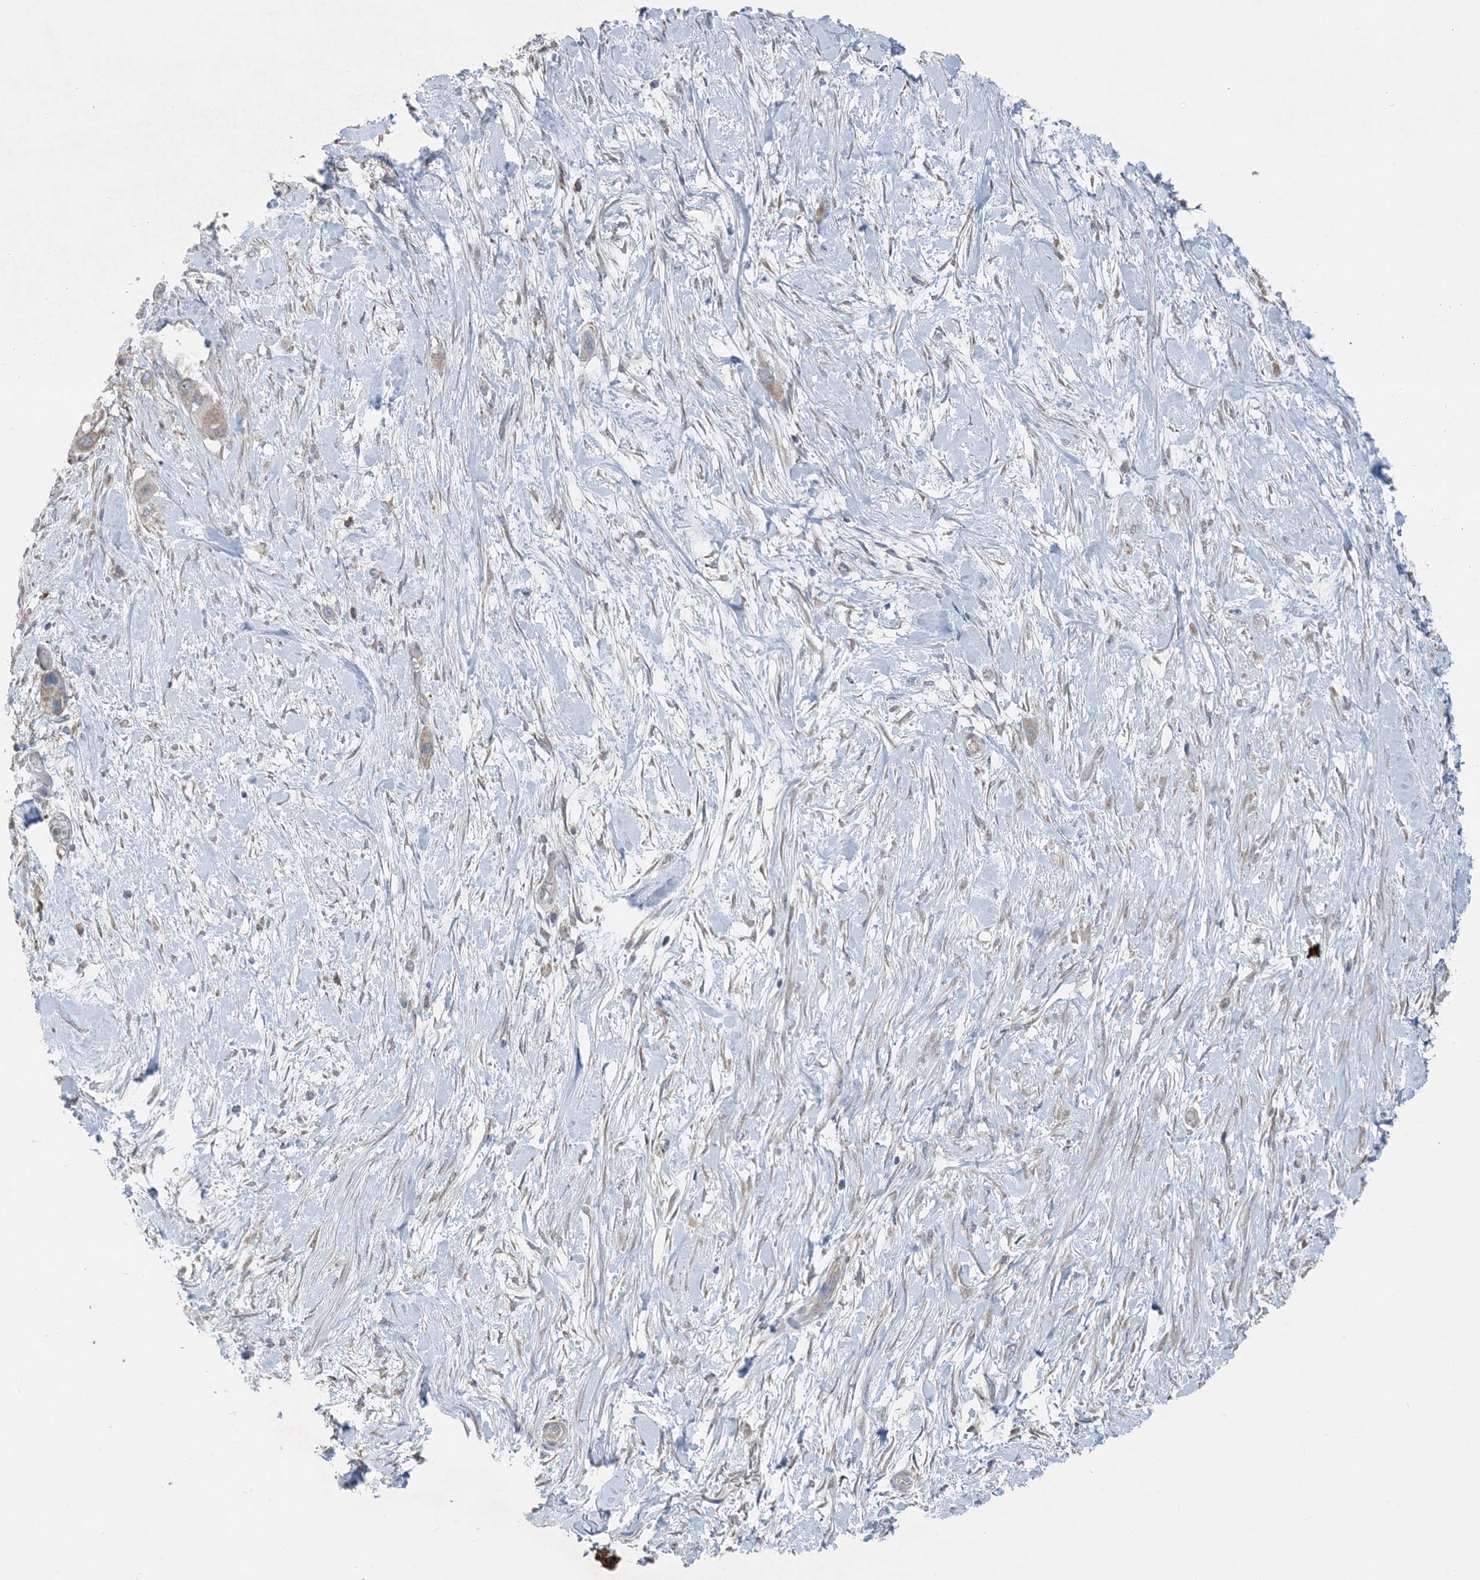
{"staining": {"intensity": "weak", "quantity": "25%-75%", "location": "cytoplasmic/membranous"}, "tissue": "pancreatic cancer", "cell_type": "Tumor cells", "image_type": "cancer", "snomed": [{"axis": "morphology", "description": "Adenocarcinoma, NOS"}, {"axis": "topography", "description": "Pancreas"}], "caption": "Protein analysis of pancreatic adenocarcinoma tissue demonstrates weak cytoplasmic/membranous expression in about 25%-75% of tumor cells.", "gene": "DHX30", "patient": {"sex": "male", "age": 68}}